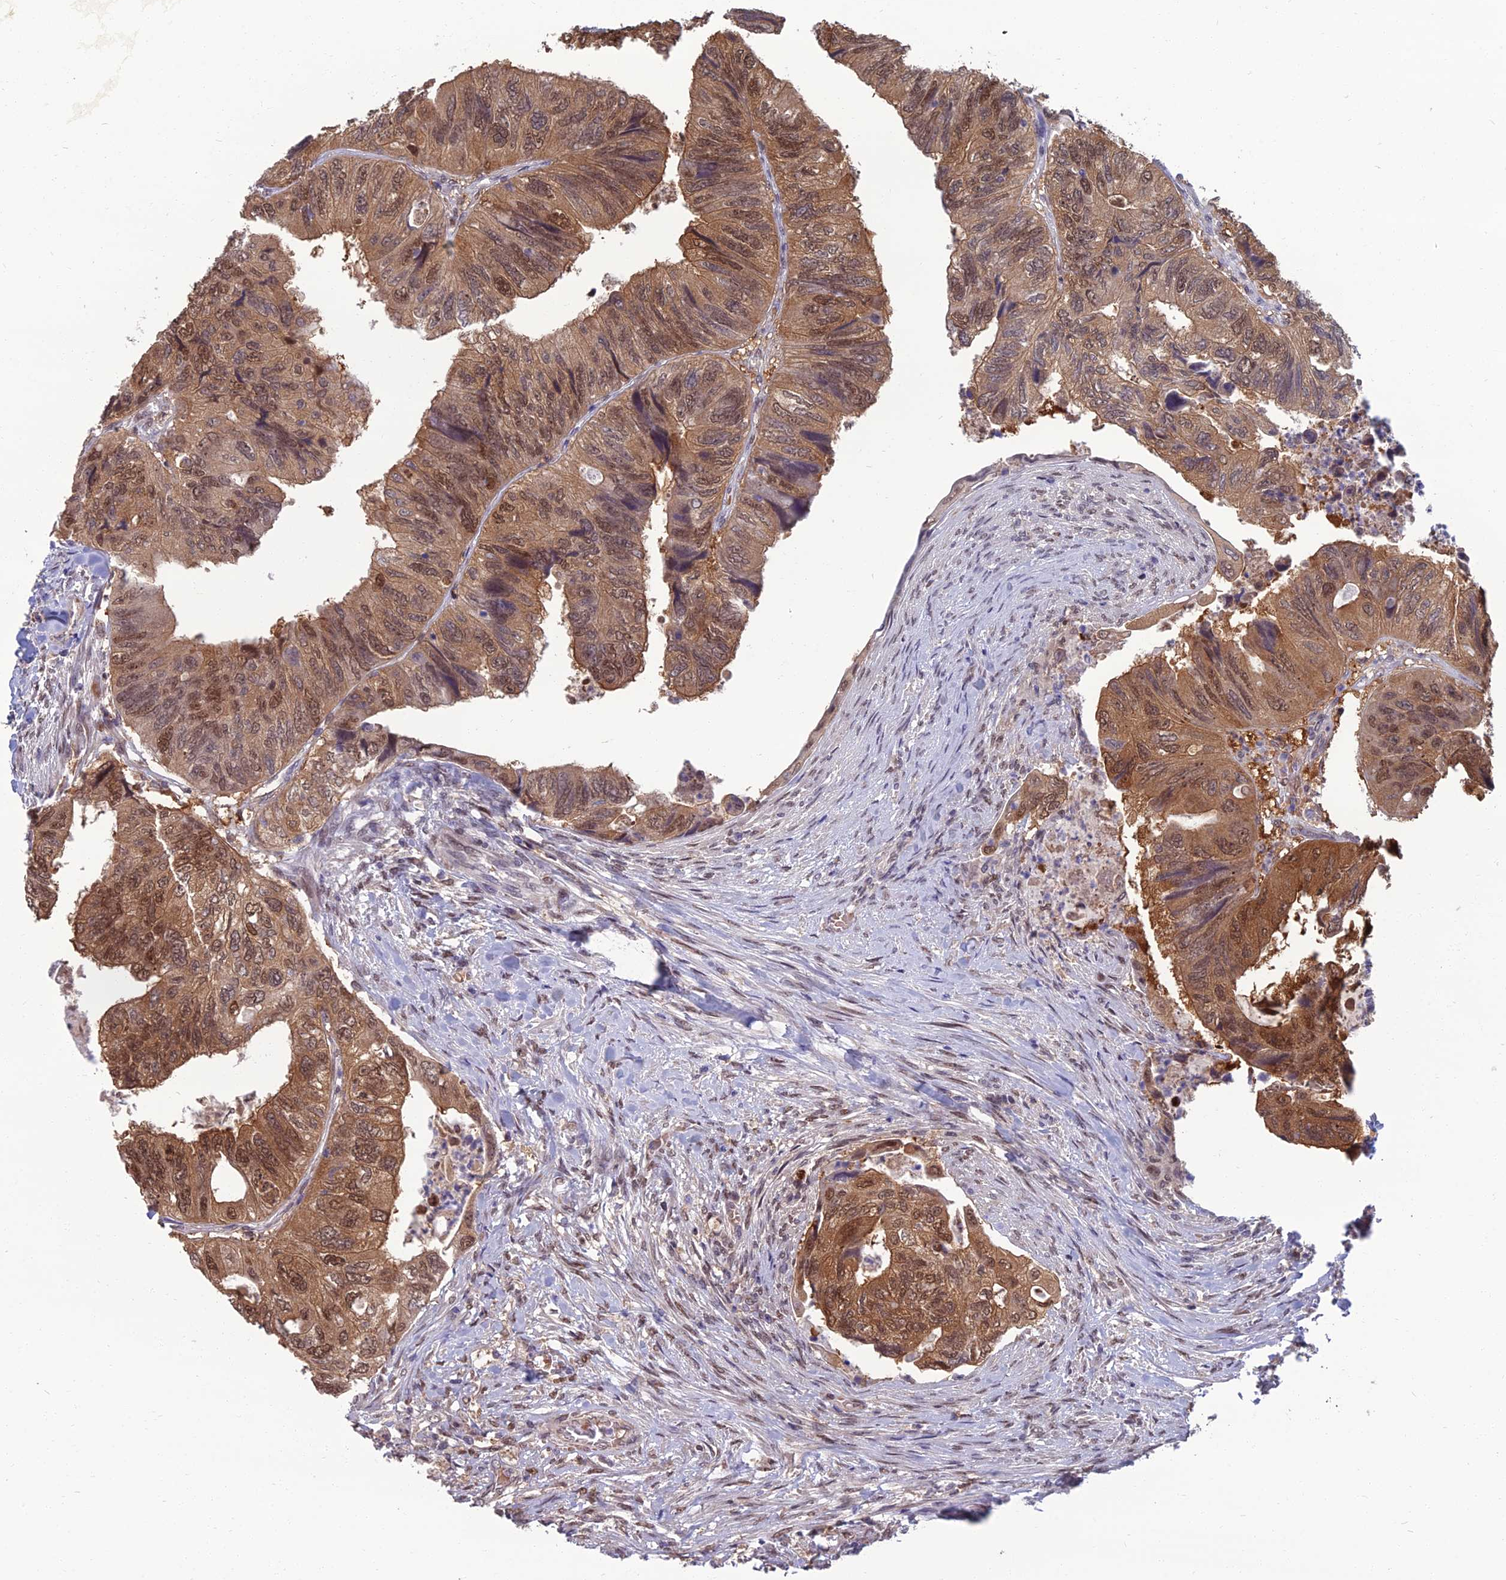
{"staining": {"intensity": "moderate", "quantity": ">75%", "location": "cytoplasmic/membranous,nuclear"}, "tissue": "colorectal cancer", "cell_type": "Tumor cells", "image_type": "cancer", "snomed": [{"axis": "morphology", "description": "Adenocarcinoma, NOS"}, {"axis": "topography", "description": "Rectum"}], "caption": "Immunohistochemical staining of human colorectal cancer (adenocarcinoma) reveals moderate cytoplasmic/membranous and nuclear protein expression in approximately >75% of tumor cells.", "gene": "NR4A3", "patient": {"sex": "male", "age": 63}}